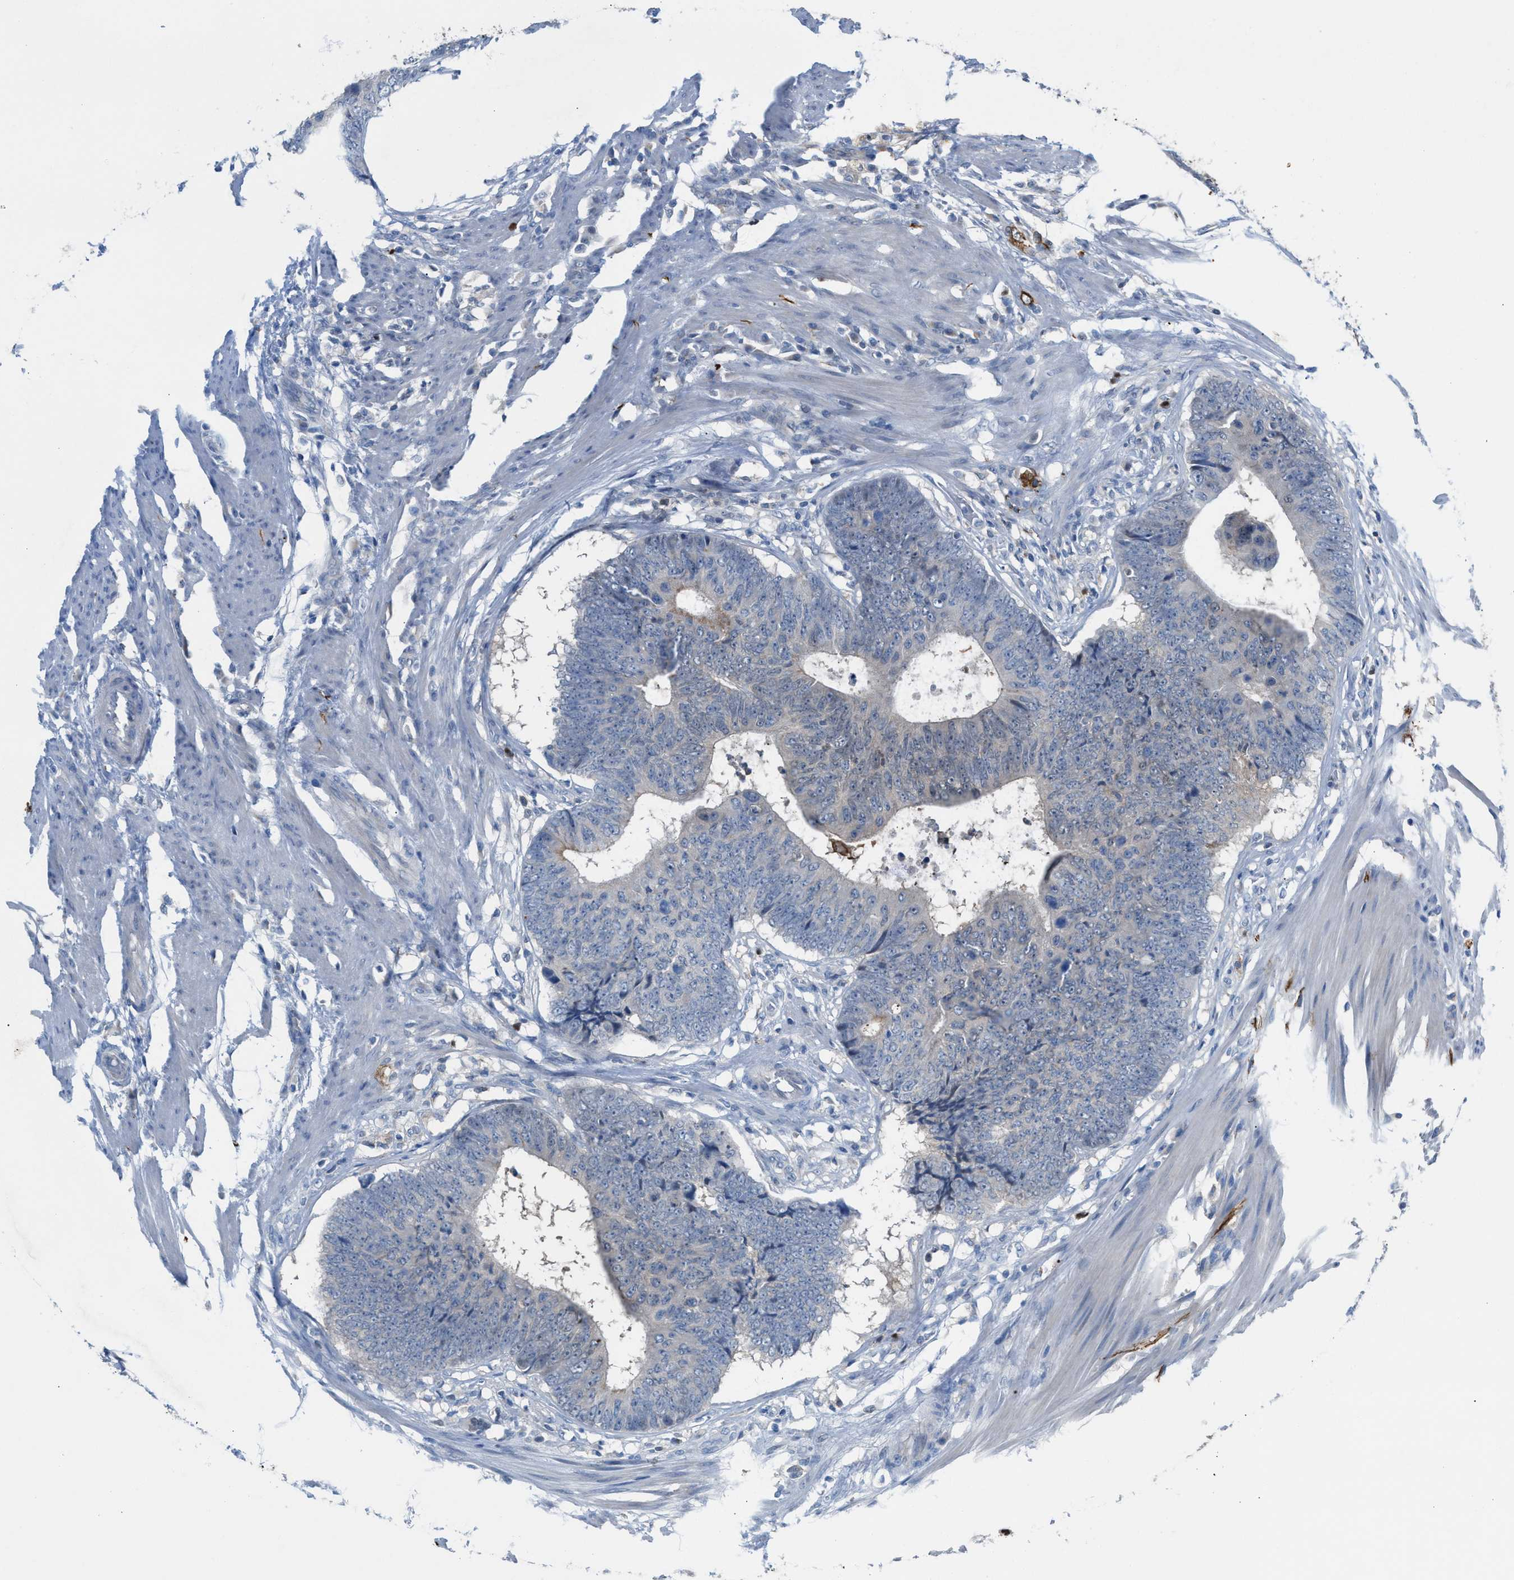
{"staining": {"intensity": "negative", "quantity": "none", "location": "none"}, "tissue": "colorectal cancer", "cell_type": "Tumor cells", "image_type": "cancer", "snomed": [{"axis": "morphology", "description": "Adenocarcinoma, NOS"}, {"axis": "topography", "description": "Colon"}], "caption": "Adenocarcinoma (colorectal) stained for a protein using immunohistochemistry (IHC) reveals no positivity tumor cells.", "gene": "PPM1D", "patient": {"sex": "male", "age": 56}}